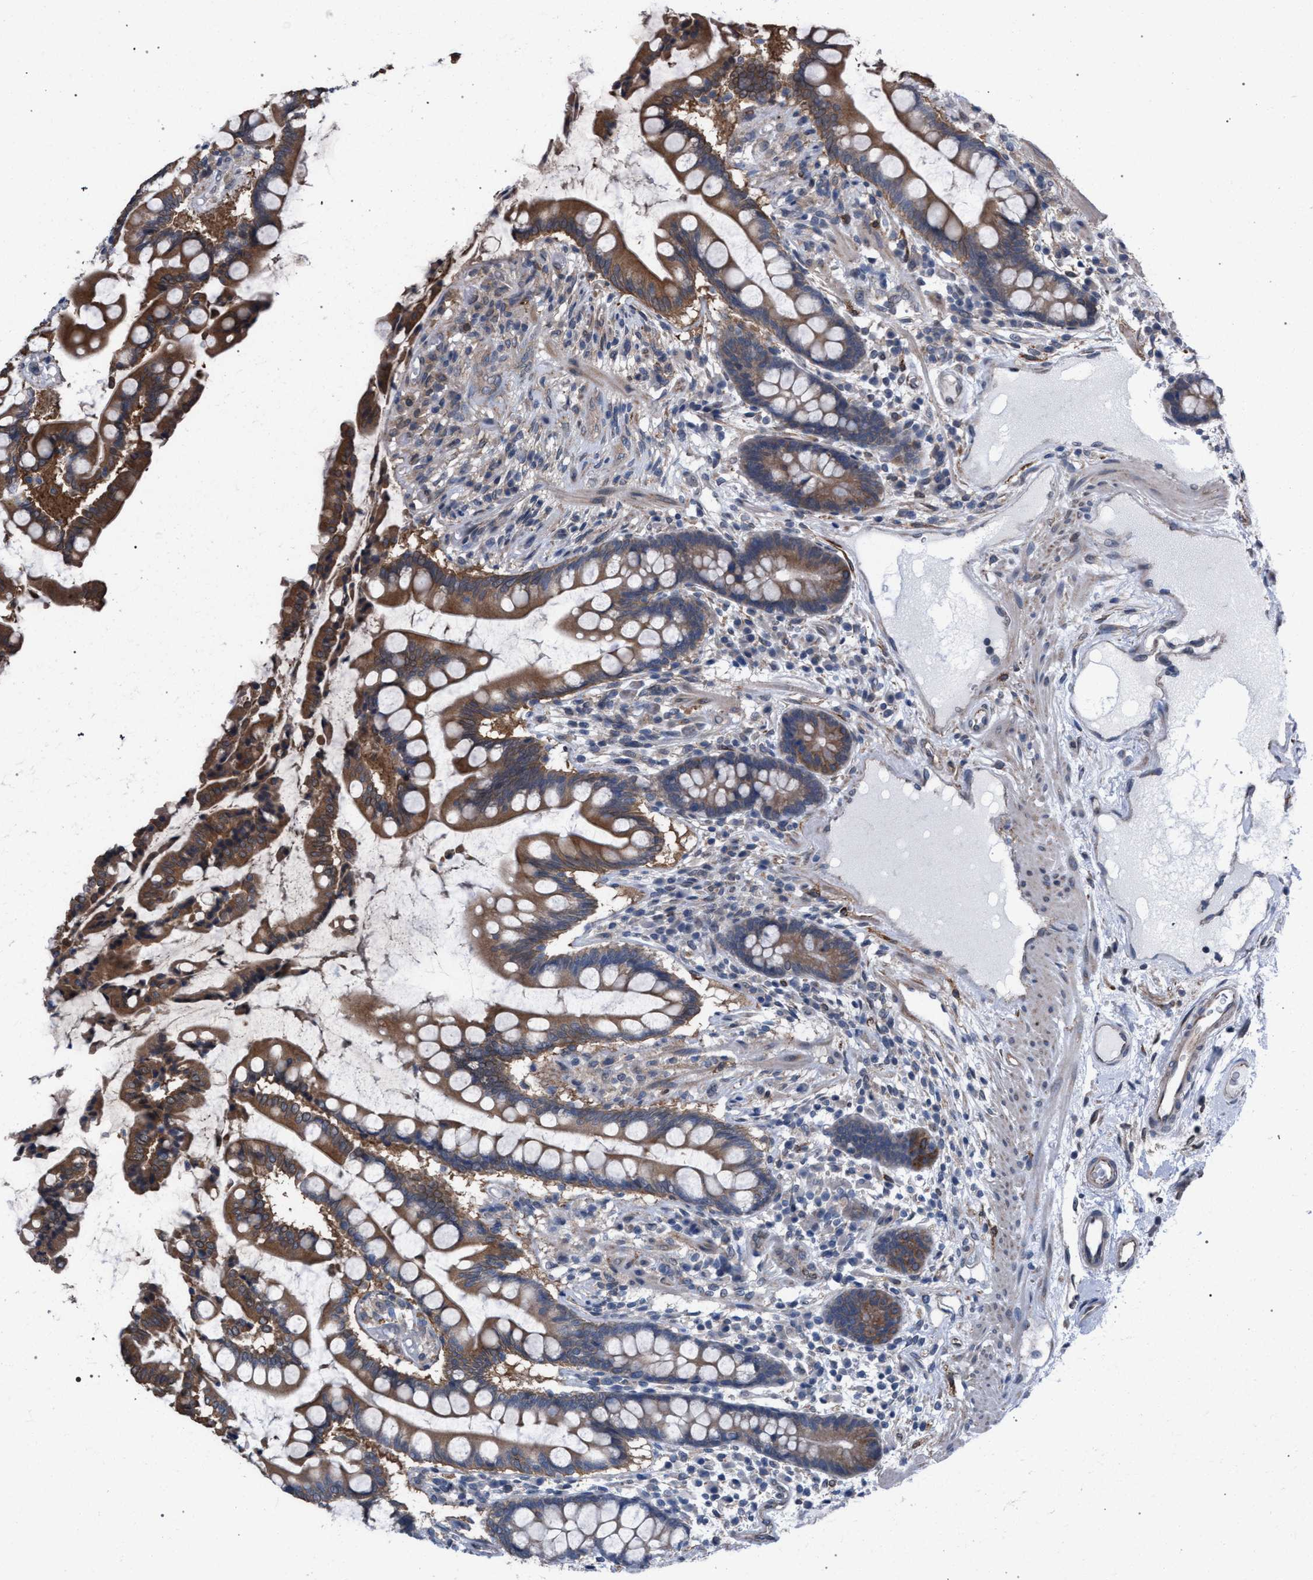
{"staining": {"intensity": "negative", "quantity": "none", "location": "none"}, "tissue": "colon", "cell_type": "Endothelial cells", "image_type": "normal", "snomed": [{"axis": "morphology", "description": "Normal tissue, NOS"}, {"axis": "topography", "description": "Colon"}], "caption": "Immunohistochemistry micrograph of unremarkable human colon stained for a protein (brown), which displays no staining in endothelial cells.", "gene": "ARPC5L", "patient": {"sex": "male", "age": 73}}